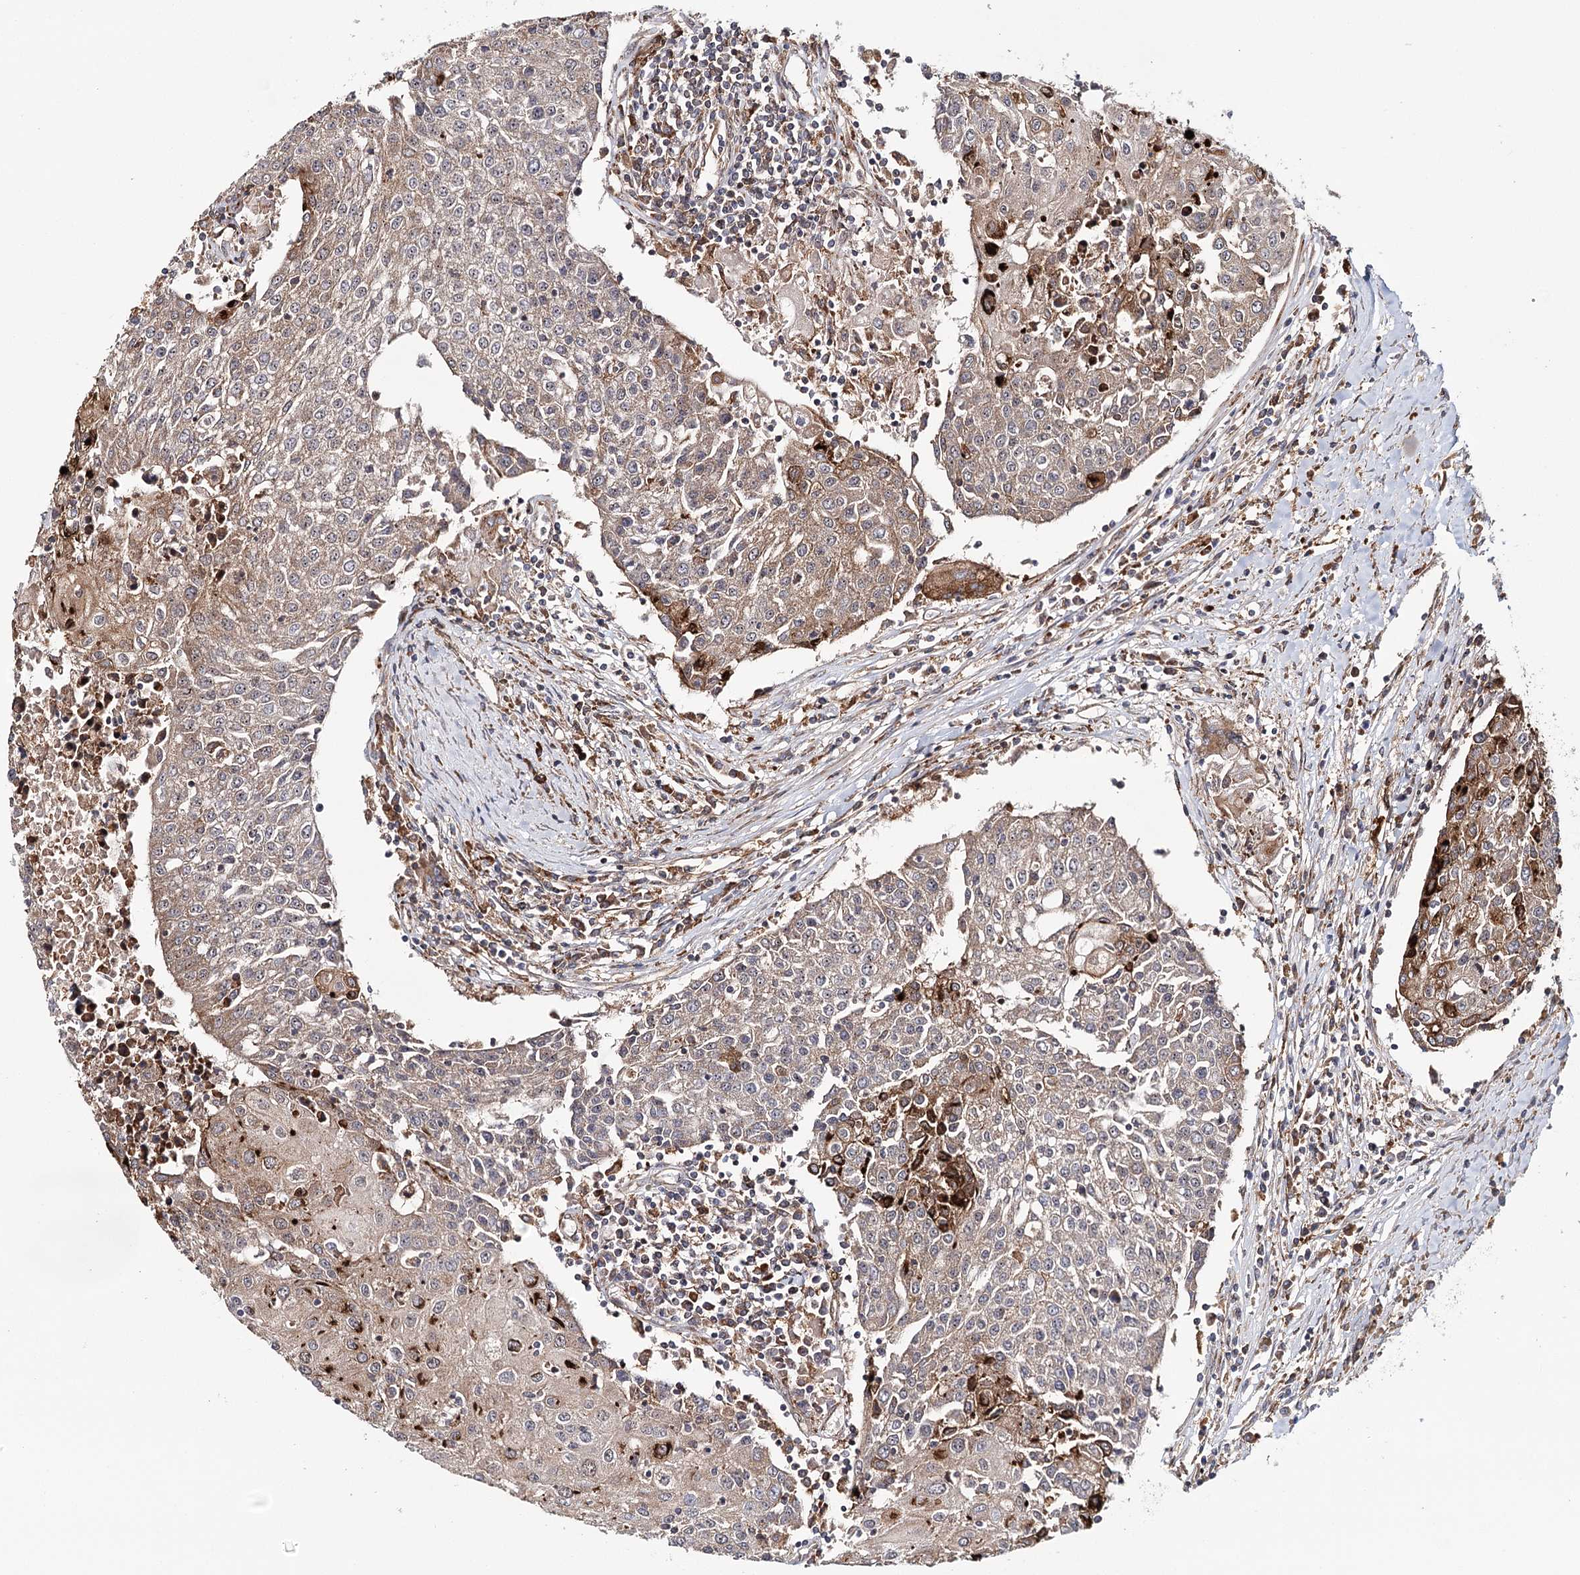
{"staining": {"intensity": "moderate", "quantity": "25%-75%", "location": "cytoplasmic/membranous"}, "tissue": "urothelial cancer", "cell_type": "Tumor cells", "image_type": "cancer", "snomed": [{"axis": "morphology", "description": "Urothelial carcinoma, High grade"}, {"axis": "topography", "description": "Urinary bladder"}], "caption": "Protein expression analysis of urothelial cancer exhibits moderate cytoplasmic/membranous expression in about 25%-75% of tumor cells. (brown staining indicates protein expression, while blue staining denotes nuclei).", "gene": "MKNK1", "patient": {"sex": "female", "age": 85}}